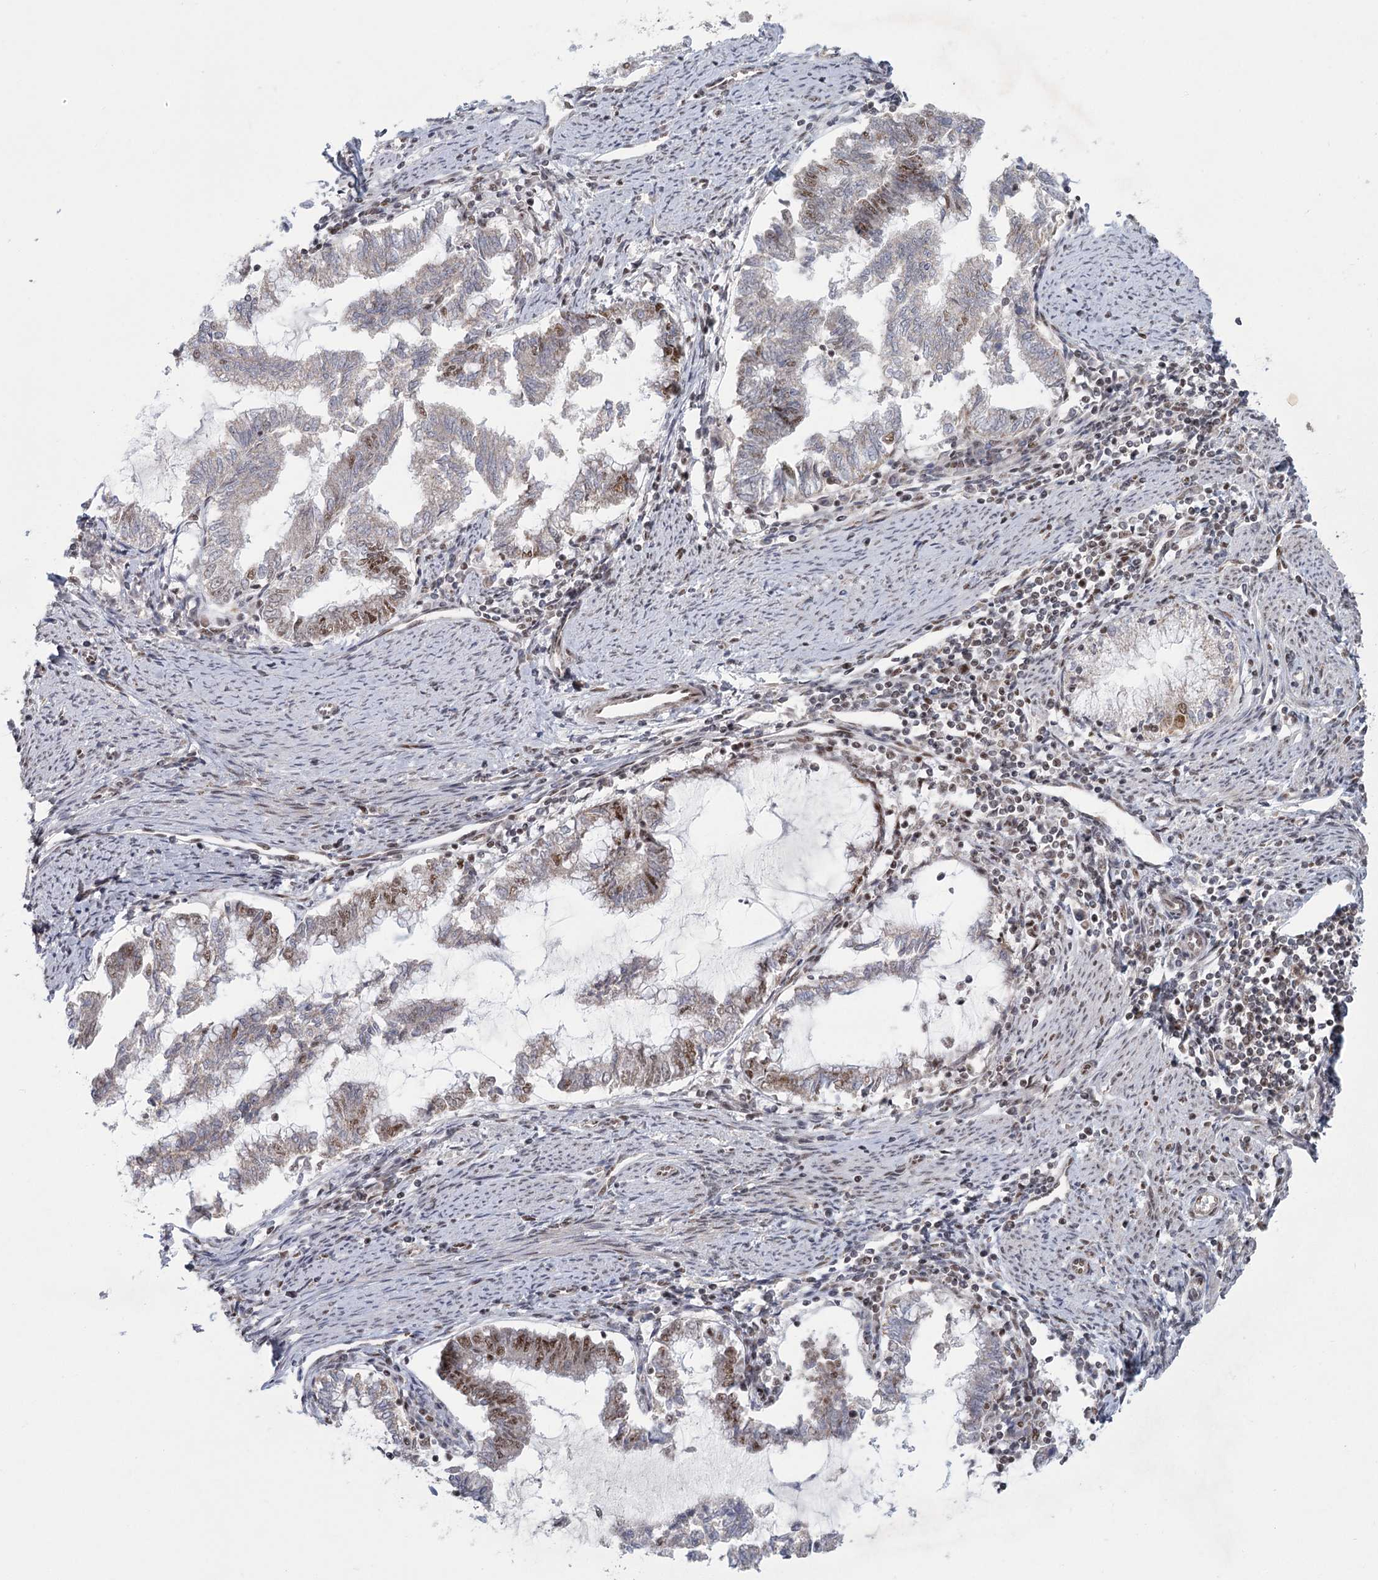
{"staining": {"intensity": "moderate", "quantity": "<25%", "location": "nuclear"}, "tissue": "endometrial cancer", "cell_type": "Tumor cells", "image_type": "cancer", "snomed": [{"axis": "morphology", "description": "Adenocarcinoma, NOS"}, {"axis": "topography", "description": "Endometrium"}], "caption": "Adenocarcinoma (endometrial) was stained to show a protein in brown. There is low levels of moderate nuclear staining in about <25% of tumor cells. The staining is performed using DAB (3,3'-diaminobenzidine) brown chromogen to label protein expression. The nuclei are counter-stained blue using hematoxylin.", "gene": "CIB4", "patient": {"sex": "female", "age": 79}}